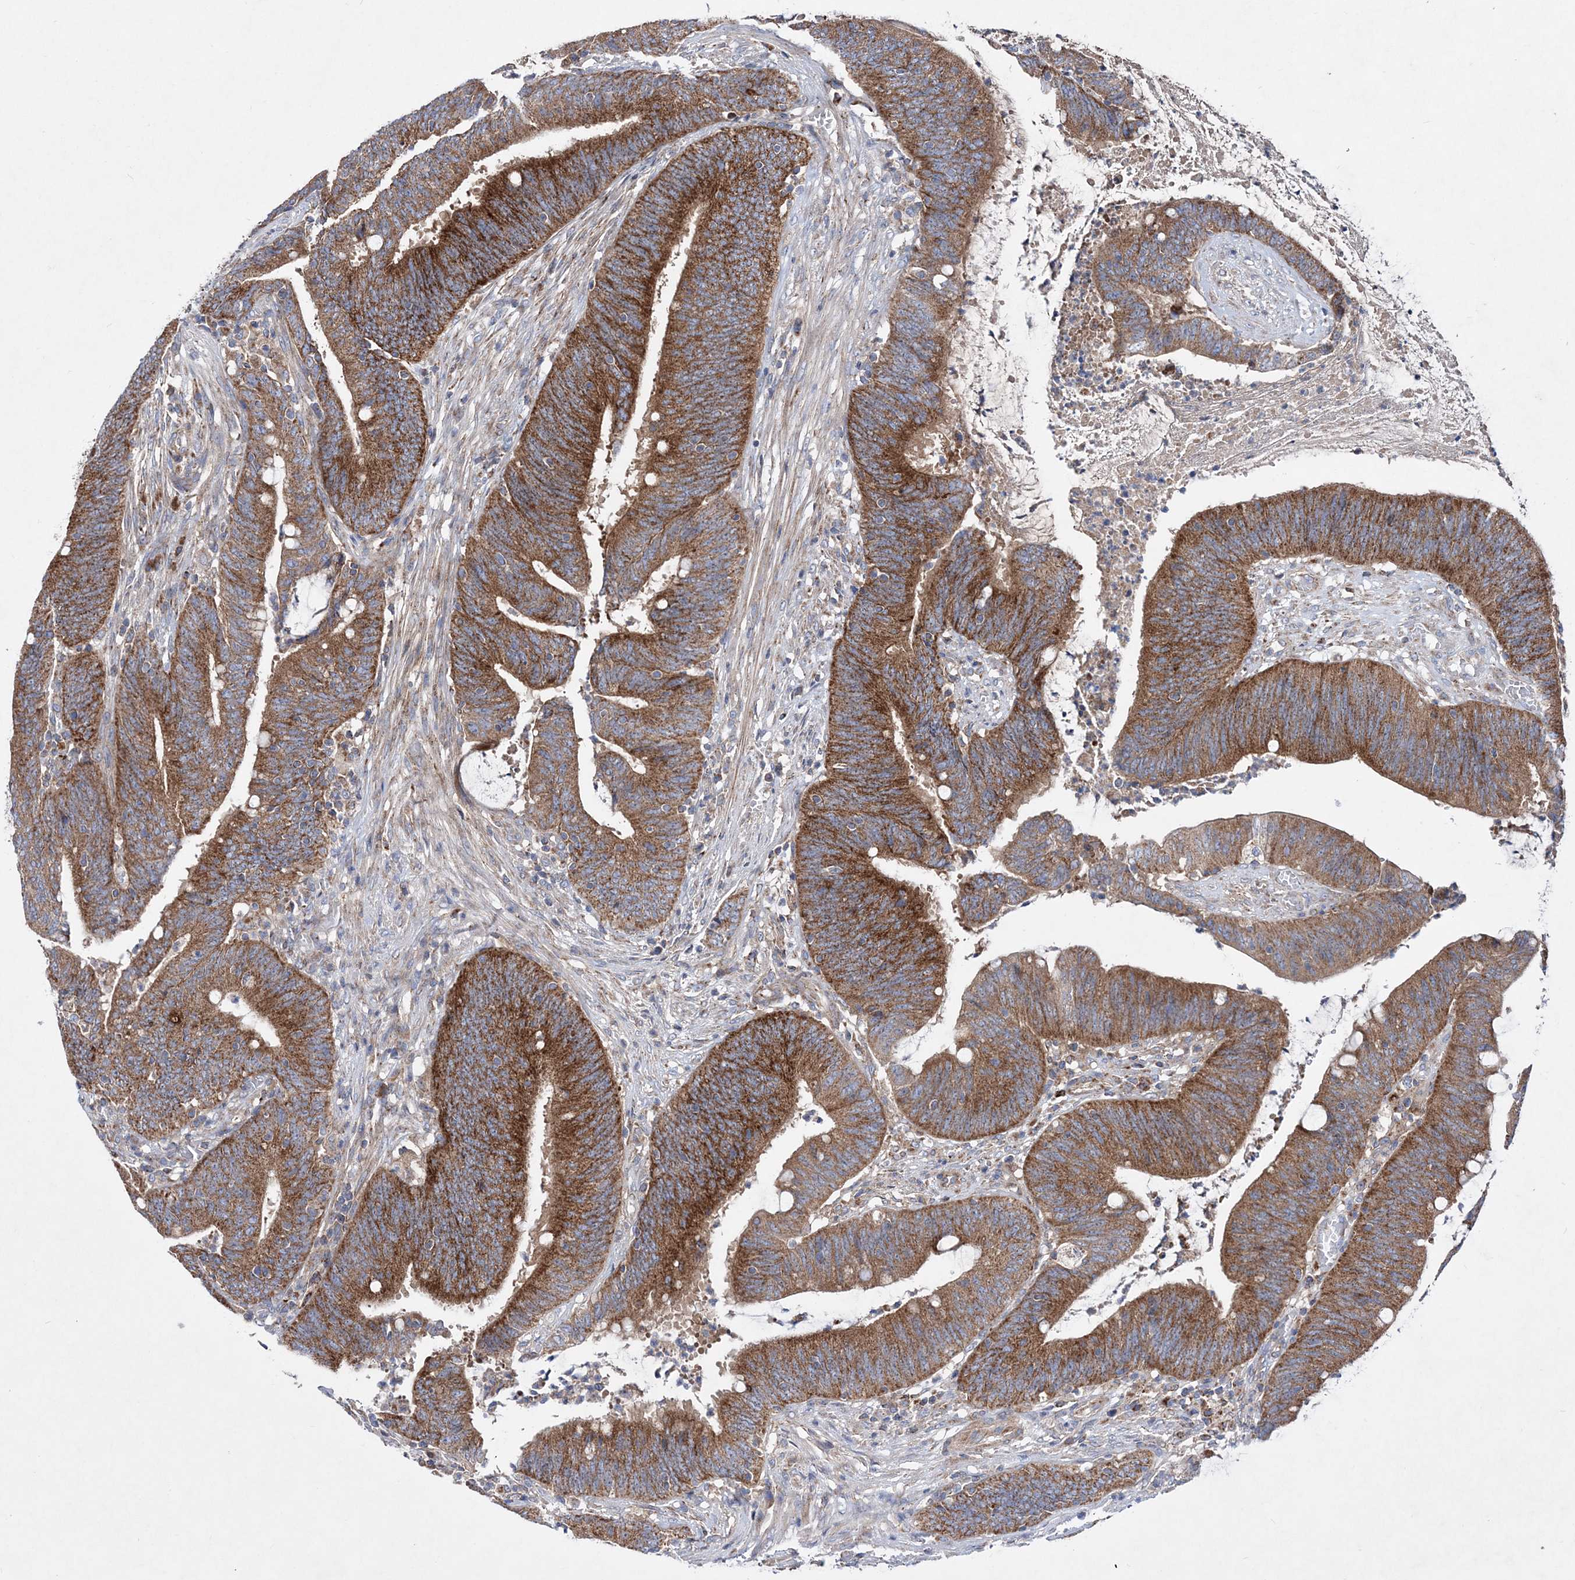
{"staining": {"intensity": "strong", "quantity": ">75%", "location": "cytoplasmic/membranous"}, "tissue": "colorectal cancer", "cell_type": "Tumor cells", "image_type": "cancer", "snomed": [{"axis": "morphology", "description": "Adenocarcinoma, NOS"}, {"axis": "topography", "description": "Rectum"}], "caption": "Immunohistochemistry staining of colorectal adenocarcinoma, which reveals high levels of strong cytoplasmic/membranous positivity in approximately >75% of tumor cells indicating strong cytoplasmic/membranous protein expression. The staining was performed using DAB (3,3'-diaminobenzidine) (brown) for protein detection and nuclei were counterstained in hematoxylin (blue).", "gene": "NGLY1", "patient": {"sex": "female", "age": 66}}